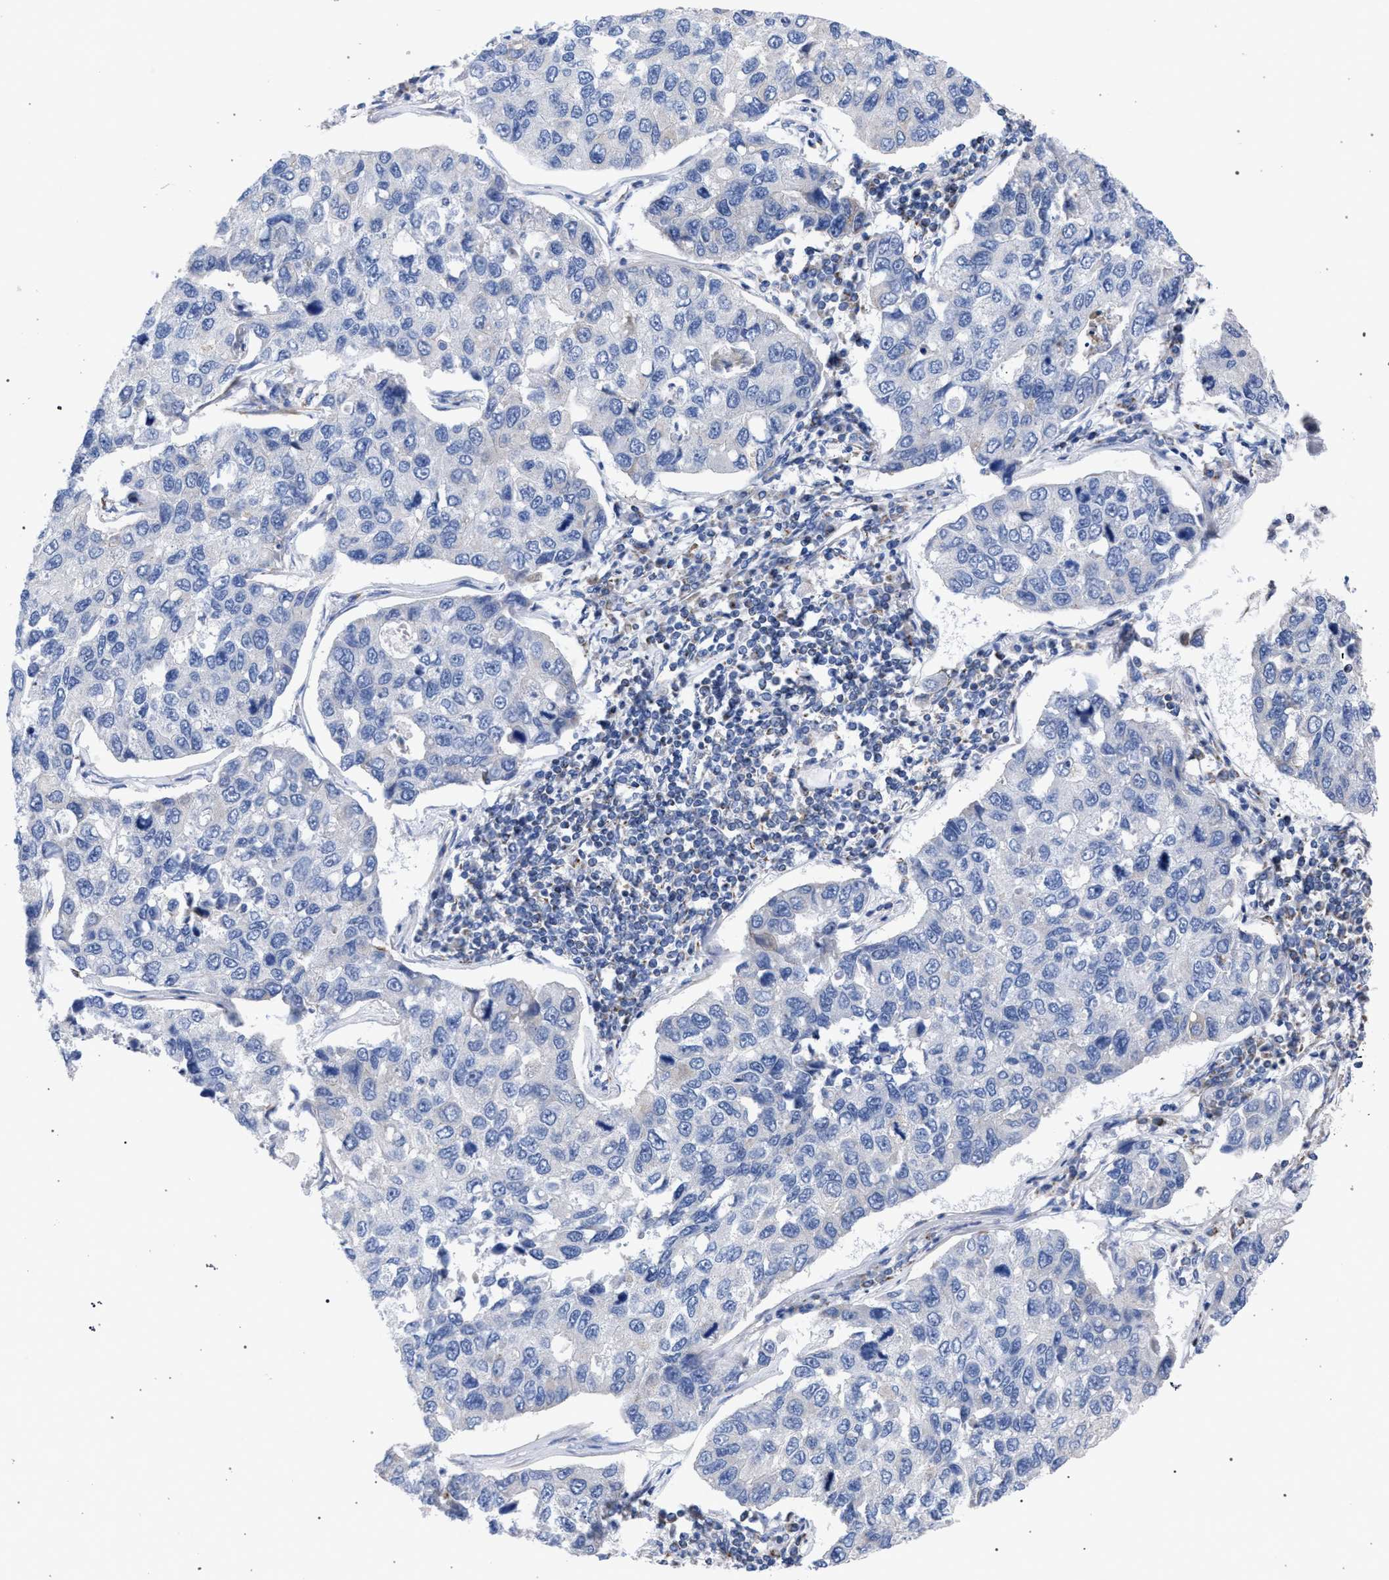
{"staining": {"intensity": "negative", "quantity": "none", "location": "none"}, "tissue": "lung cancer", "cell_type": "Tumor cells", "image_type": "cancer", "snomed": [{"axis": "morphology", "description": "Adenocarcinoma, NOS"}, {"axis": "topography", "description": "Lung"}], "caption": "Immunohistochemistry histopathology image of human adenocarcinoma (lung) stained for a protein (brown), which shows no positivity in tumor cells.", "gene": "ACADS", "patient": {"sex": "male", "age": 64}}